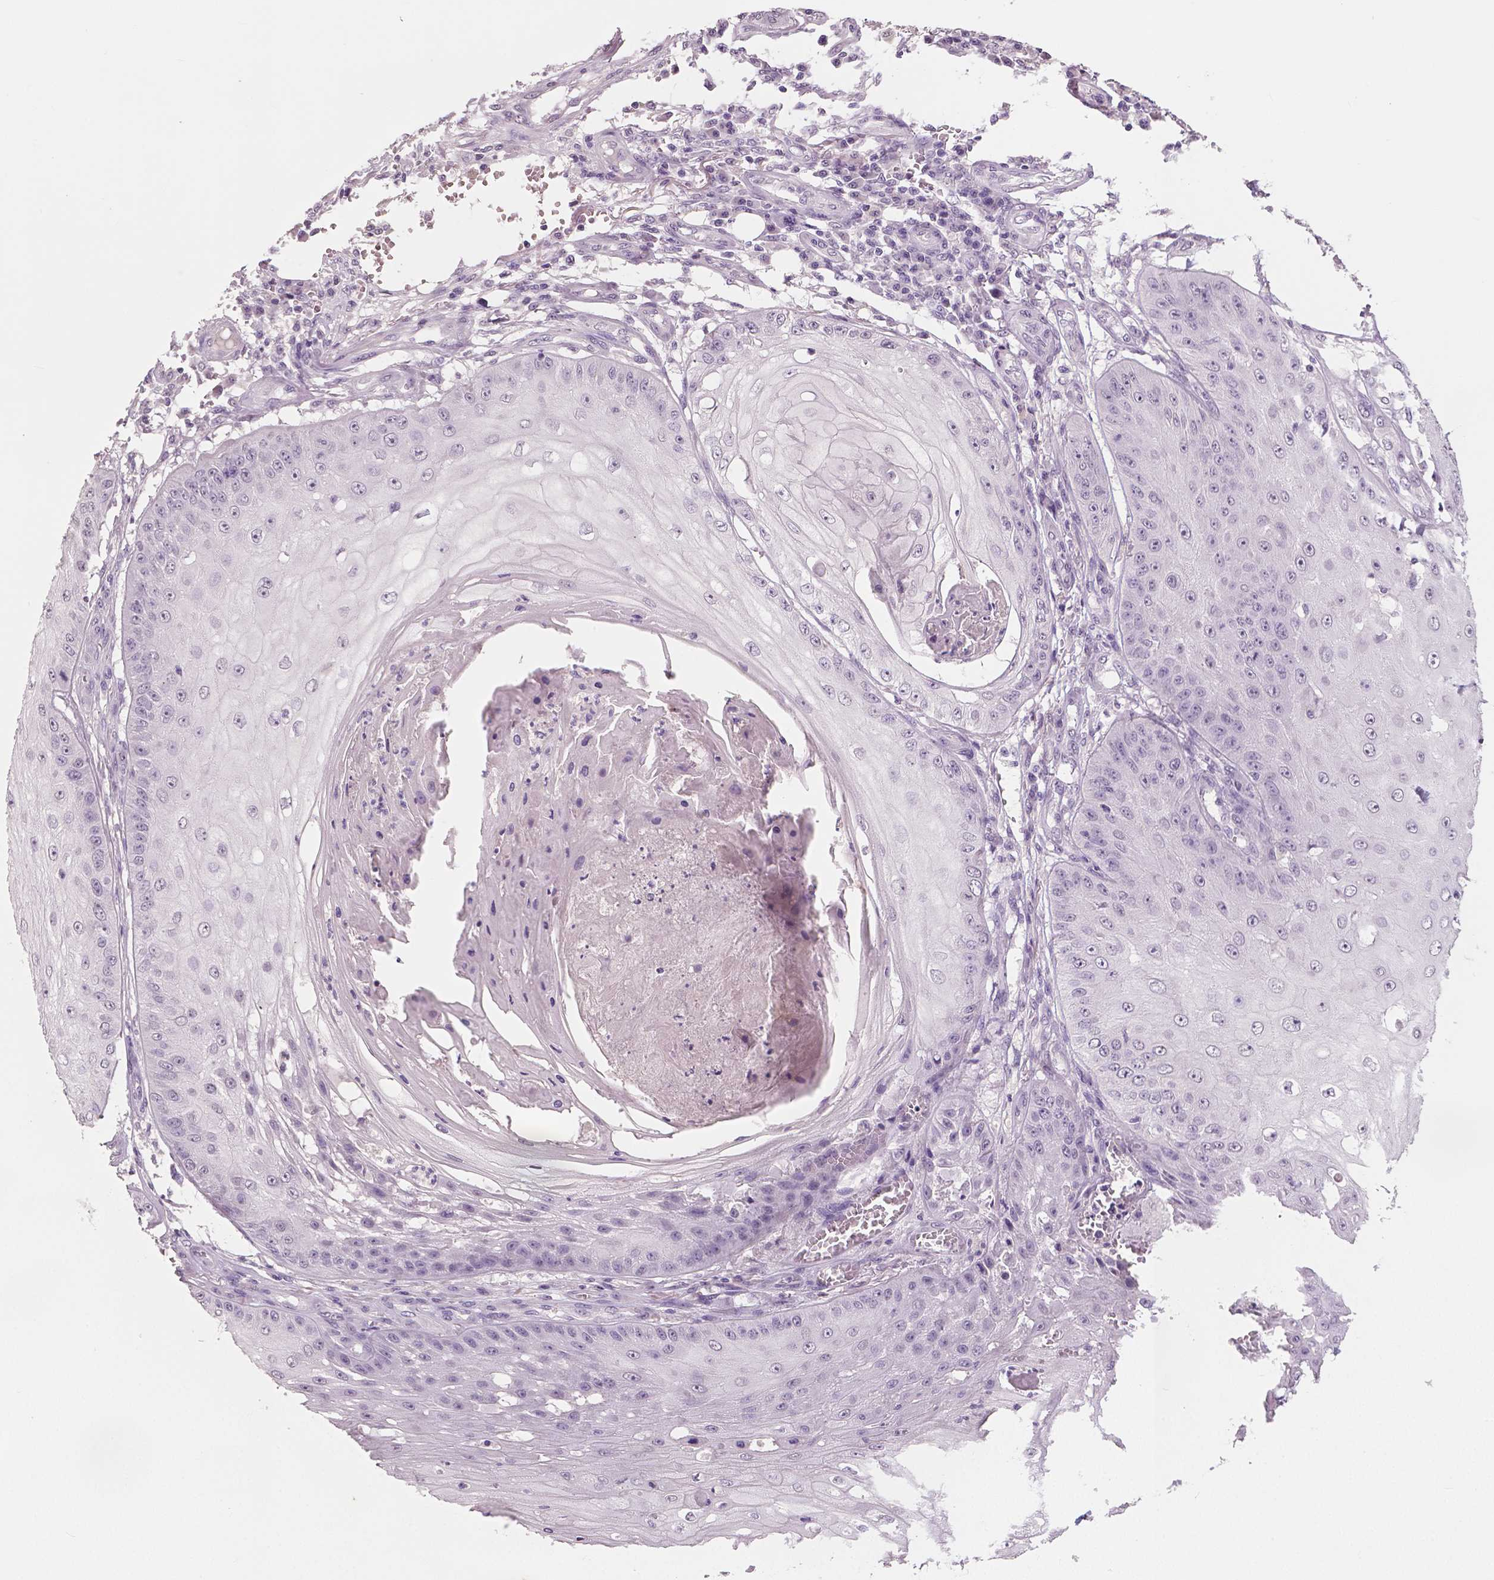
{"staining": {"intensity": "negative", "quantity": "none", "location": "none"}, "tissue": "skin cancer", "cell_type": "Tumor cells", "image_type": "cancer", "snomed": [{"axis": "morphology", "description": "Squamous cell carcinoma, NOS"}, {"axis": "topography", "description": "Skin"}], "caption": "Tumor cells show no significant positivity in skin squamous cell carcinoma.", "gene": "NECAB1", "patient": {"sex": "male", "age": 70}}